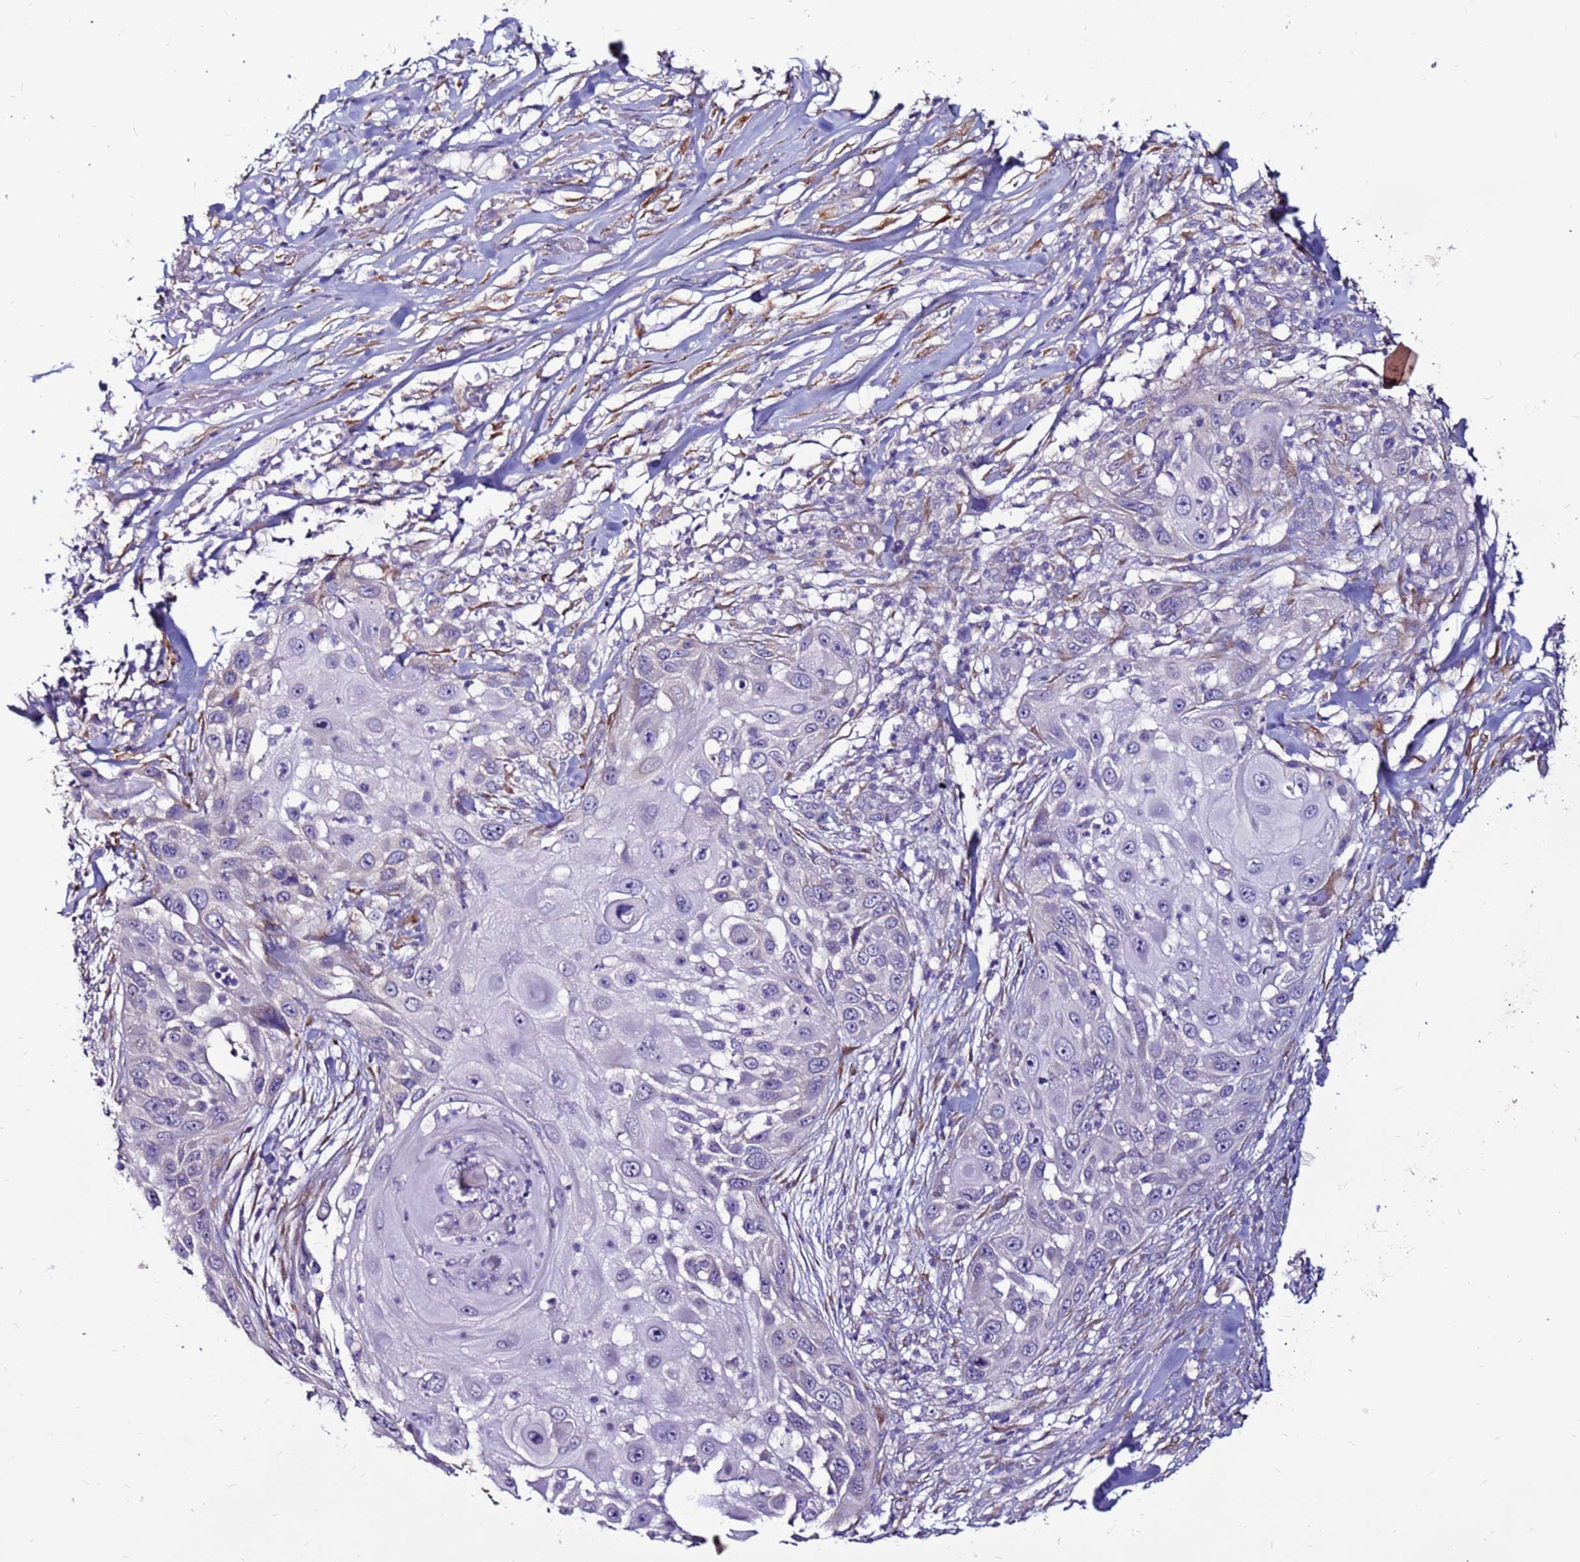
{"staining": {"intensity": "negative", "quantity": "none", "location": "none"}, "tissue": "skin cancer", "cell_type": "Tumor cells", "image_type": "cancer", "snomed": [{"axis": "morphology", "description": "Squamous cell carcinoma, NOS"}, {"axis": "topography", "description": "Skin"}], "caption": "Immunohistochemical staining of skin cancer (squamous cell carcinoma) demonstrates no significant positivity in tumor cells.", "gene": "SLC44A3", "patient": {"sex": "female", "age": 44}}